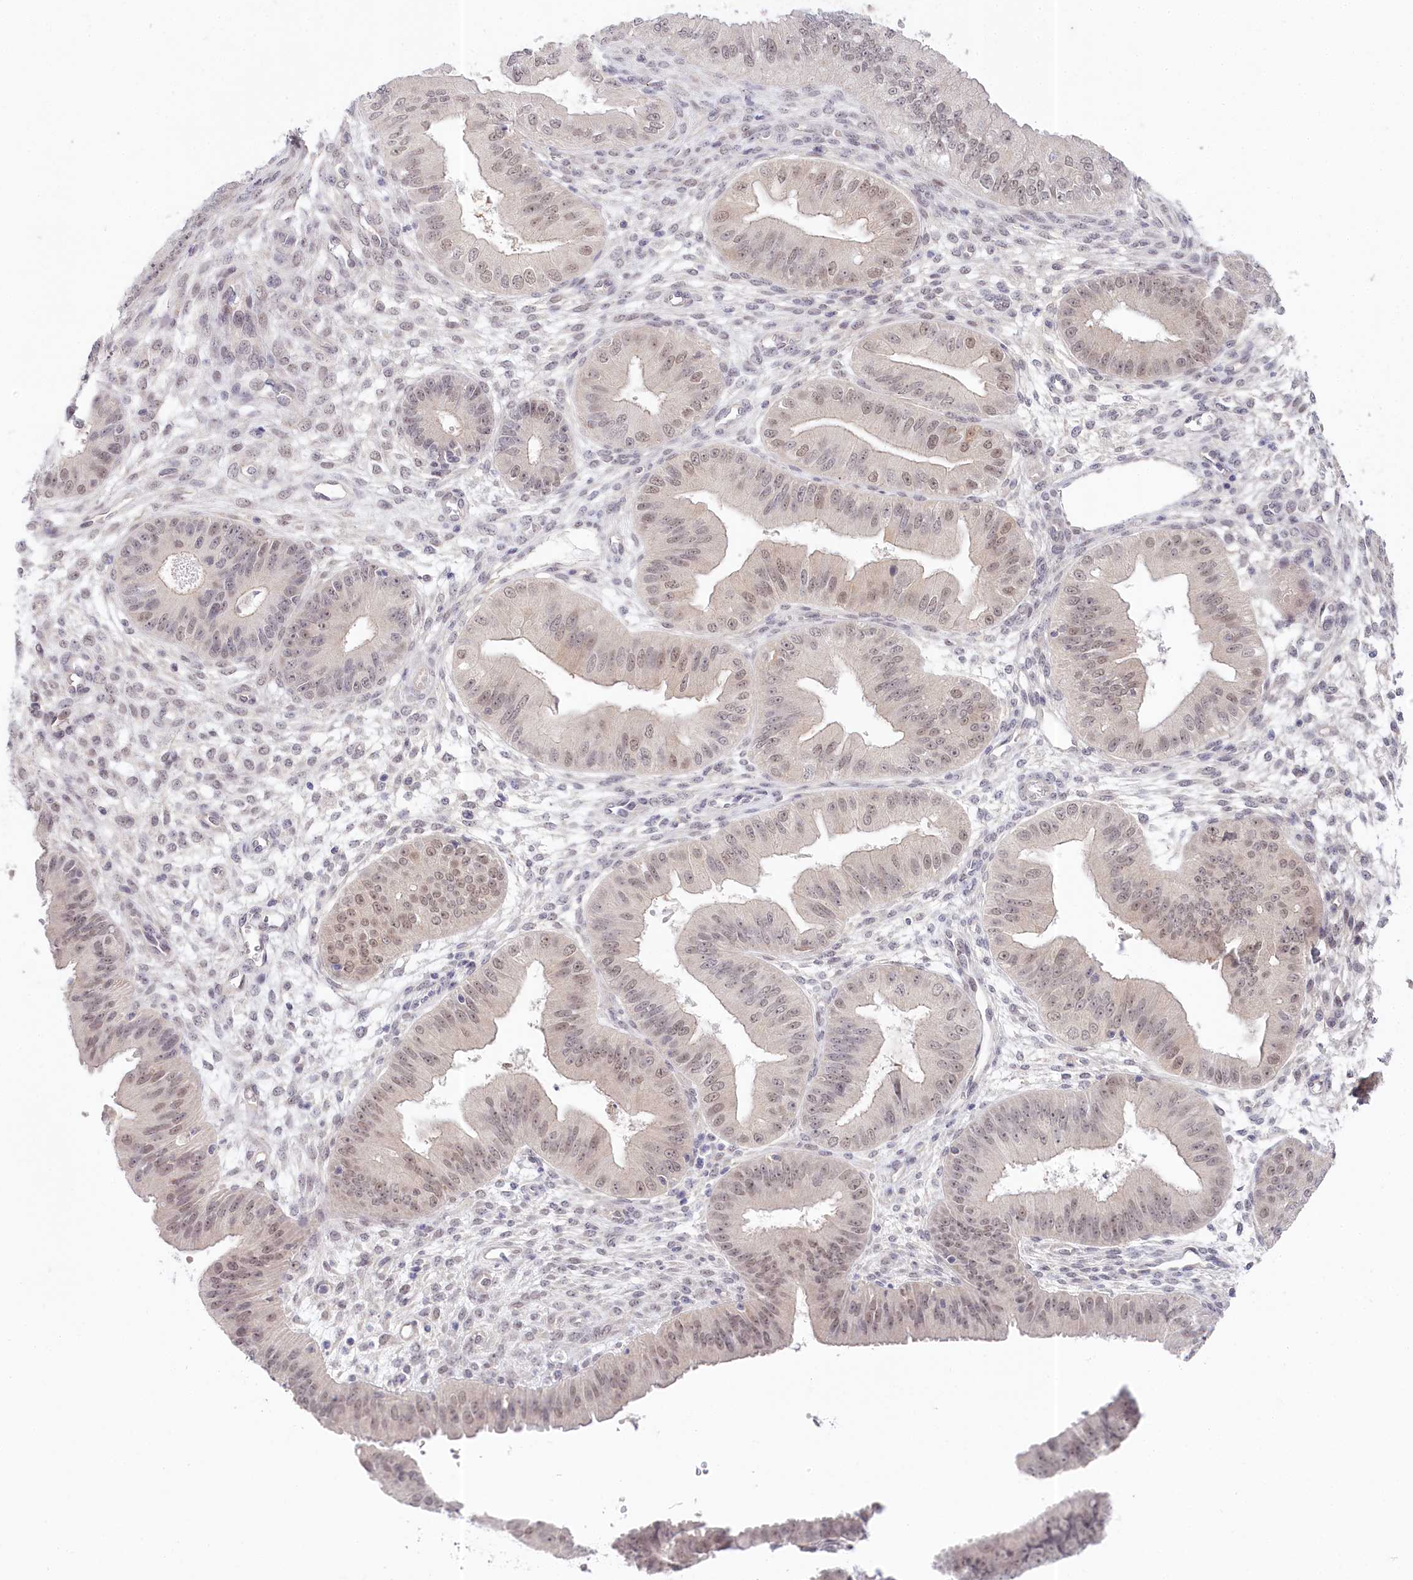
{"staining": {"intensity": "weak", "quantity": "25%-75%", "location": "nuclear"}, "tissue": "ovarian cancer", "cell_type": "Tumor cells", "image_type": "cancer", "snomed": [{"axis": "morphology", "description": "Carcinoma, endometroid"}, {"axis": "topography", "description": "Appendix"}, {"axis": "topography", "description": "Ovary"}], "caption": "This micrograph demonstrates IHC staining of ovarian endometroid carcinoma, with low weak nuclear positivity in about 25%-75% of tumor cells.", "gene": "AMTN", "patient": {"sex": "female", "age": 42}}